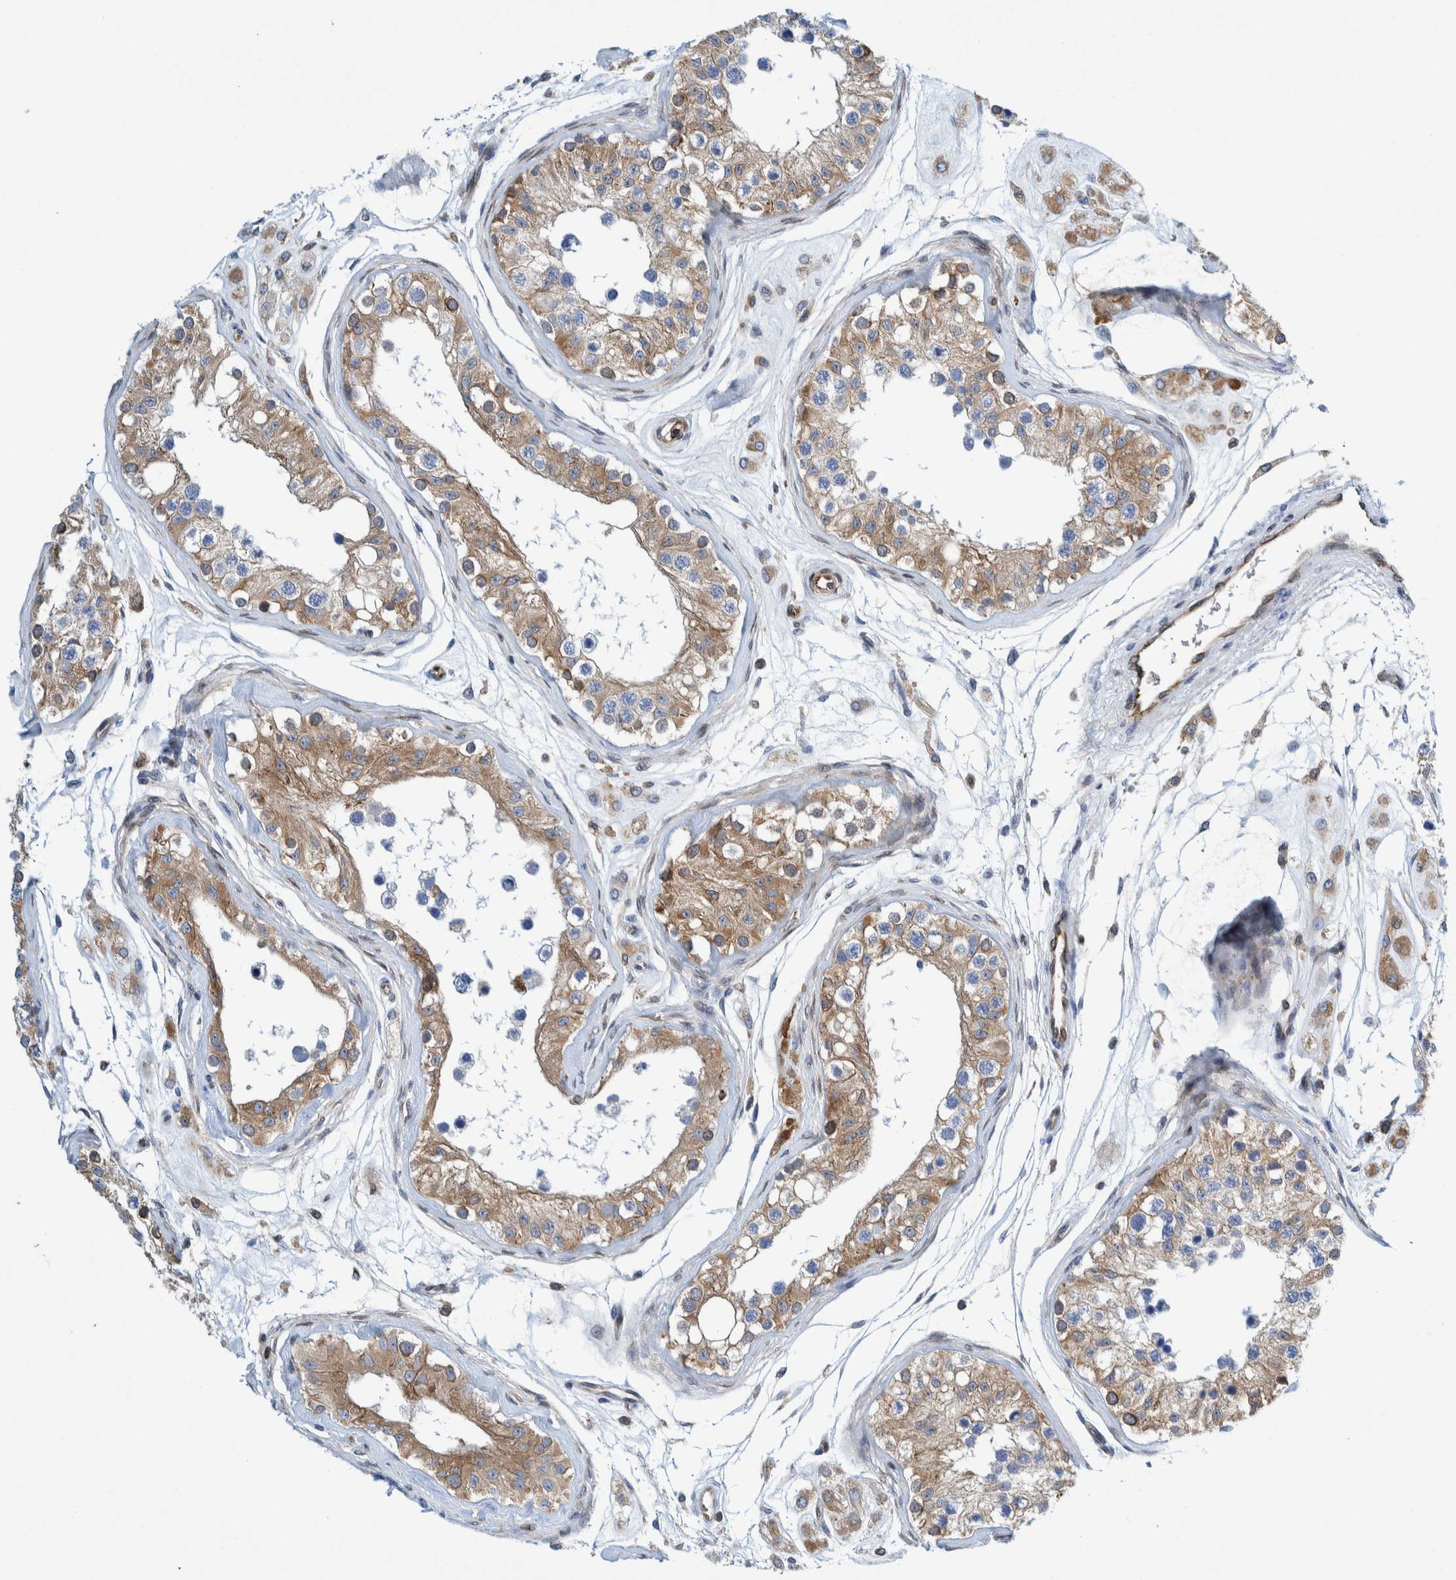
{"staining": {"intensity": "strong", "quantity": "<25%", "location": "cytoplasmic/membranous"}, "tissue": "testis", "cell_type": "Cells in seminiferous ducts", "image_type": "normal", "snomed": [{"axis": "morphology", "description": "Normal tissue, NOS"}, {"axis": "morphology", "description": "Adenocarcinoma, metastatic, NOS"}, {"axis": "topography", "description": "Testis"}], "caption": "The histopathology image shows immunohistochemical staining of normal testis. There is strong cytoplasmic/membranous positivity is appreciated in approximately <25% of cells in seminiferous ducts. (DAB (3,3'-diaminobenzidine) IHC with brightfield microscopy, high magnification).", "gene": "THEM6", "patient": {"sex": "male", "age": 26}}